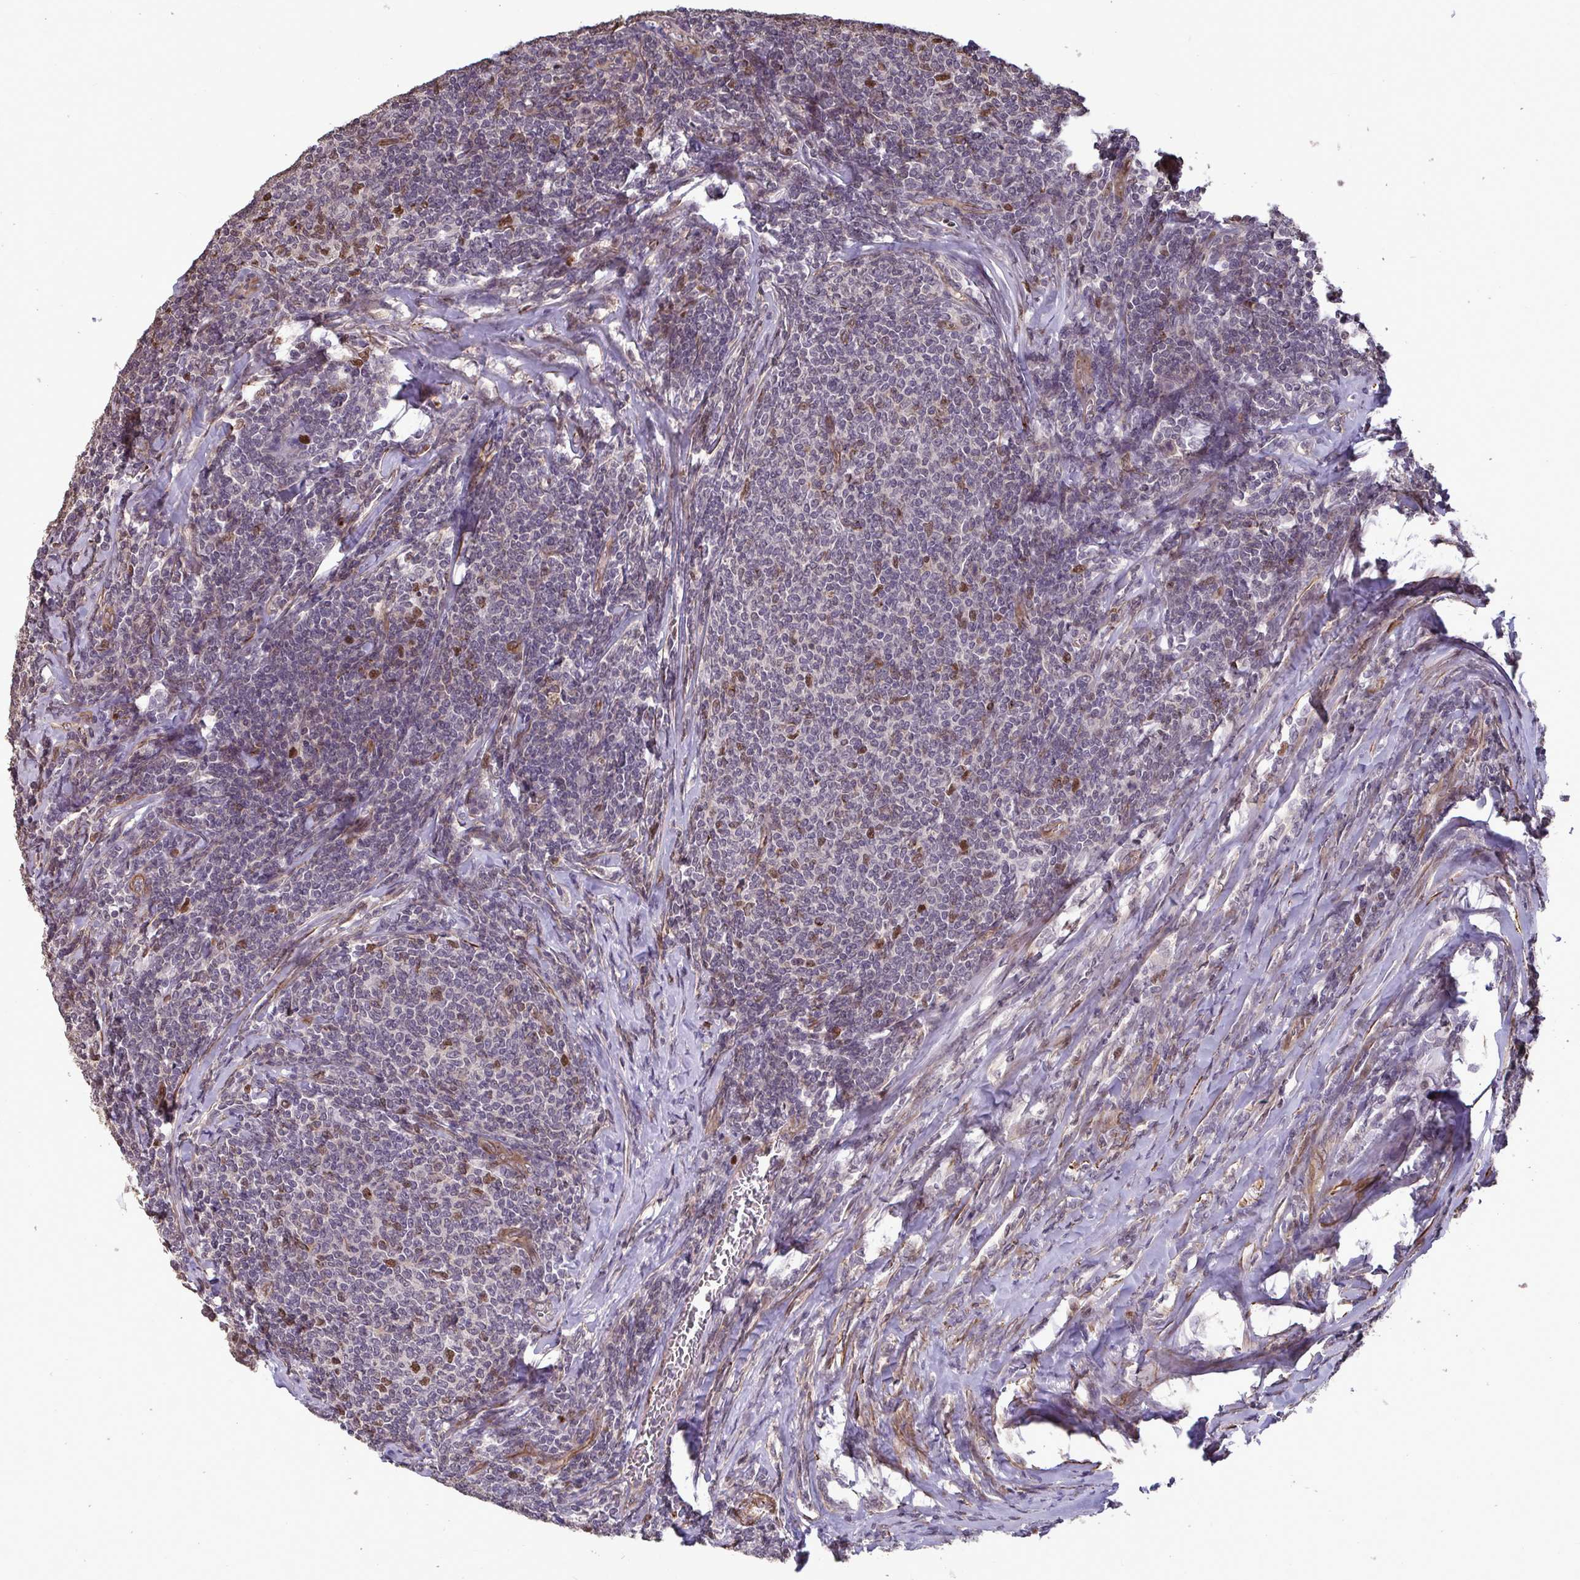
{"staining": {"intensity": "moderate", "quantity": "25%-75%", "location": "nuclear"}, "tissue": "lymphoma", "cell_type": "Tumor cells", "image_type": "cancer", "snomed": [{"axis": "morphology", "description": "Malignant lymphoma, non-Hodgkin's type, Low grade"}, {"axis": "topography", "description": "Lymph node"}], "caption": "A micrograph of human lymphoma stained for a protein reveals moderate nuclear brown staining in tumor cells.", "gene": "IPO5", "patient": {"sex": "male", "age": 52}}